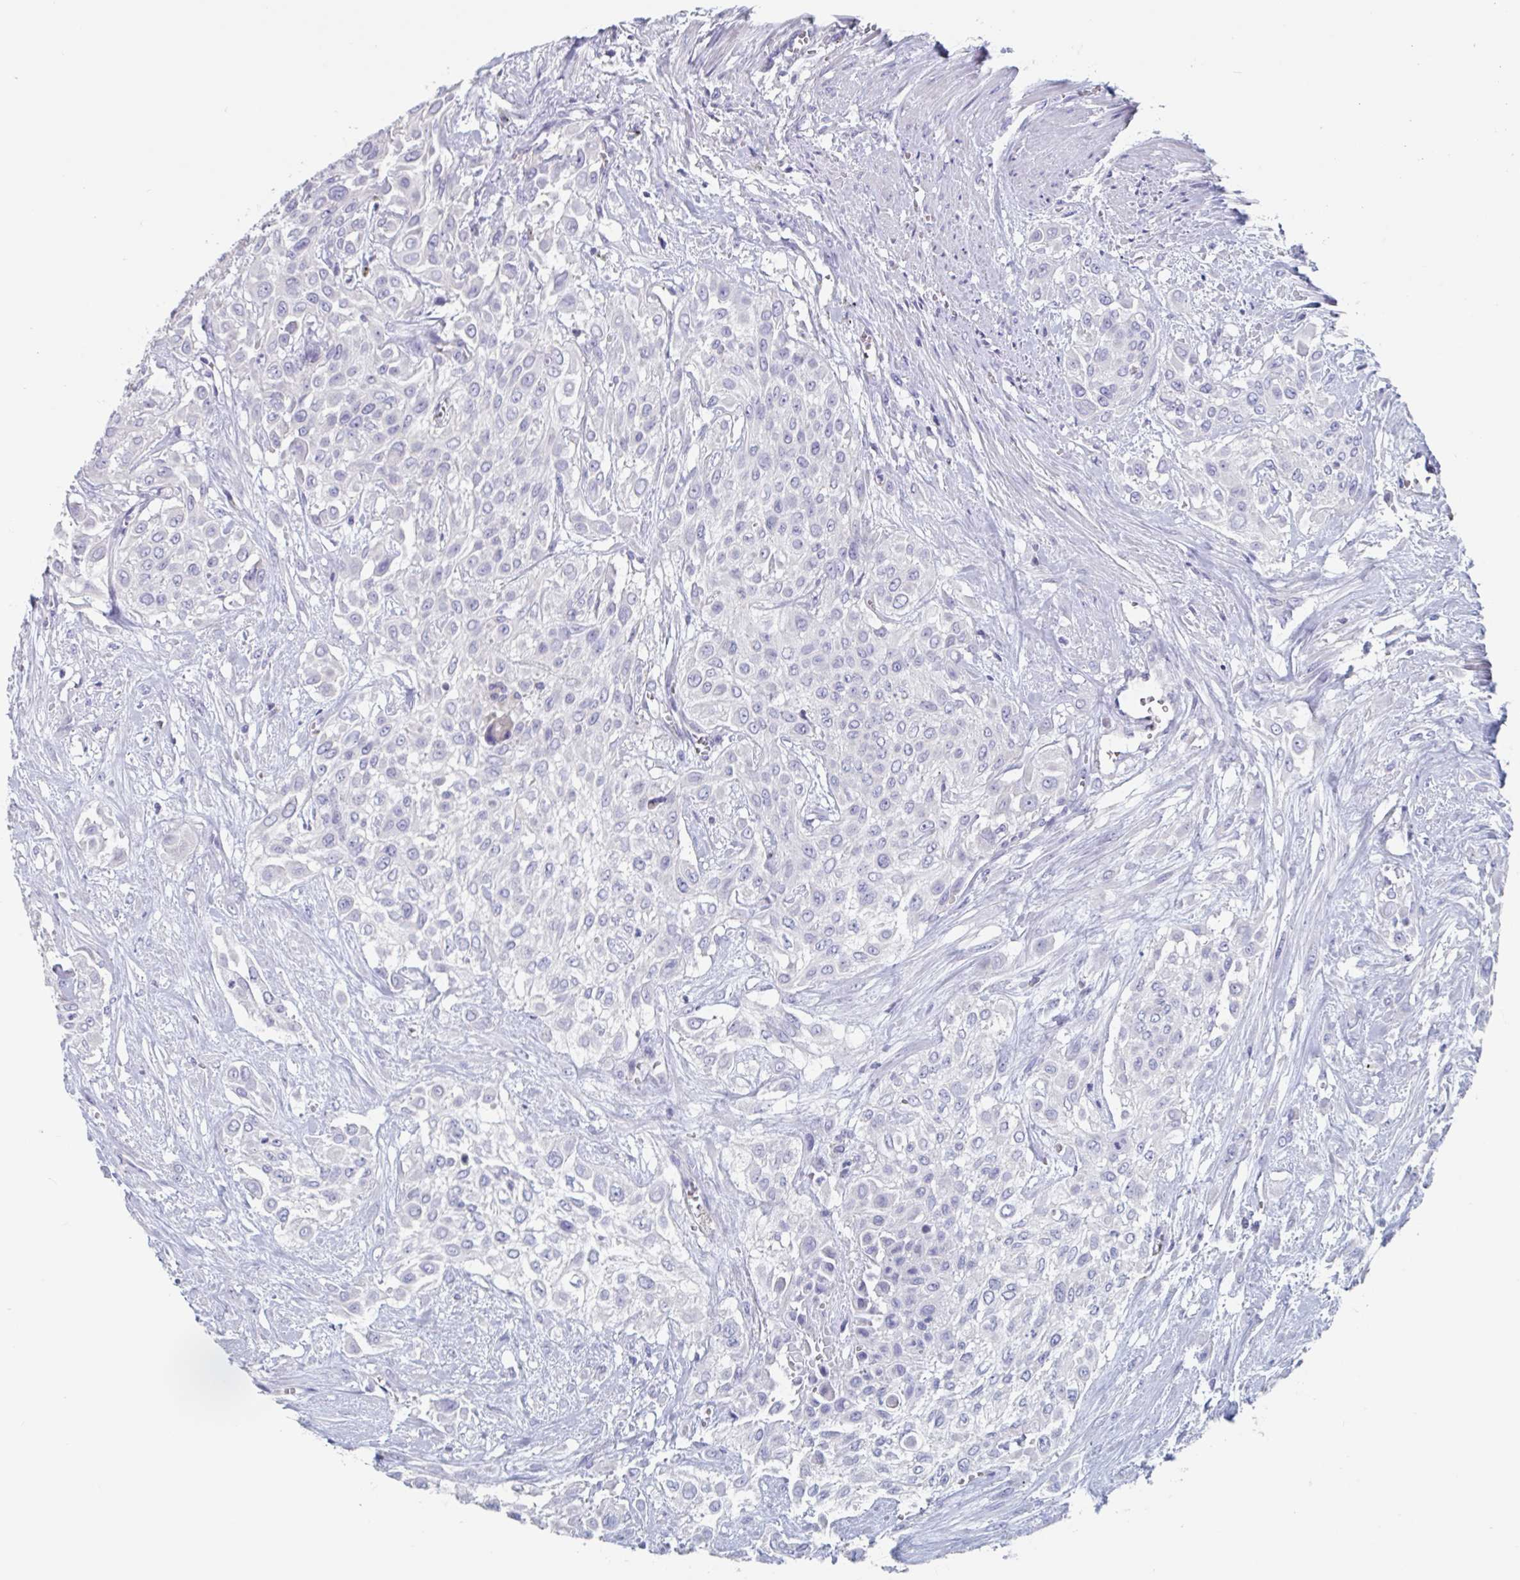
{"staining": {"intensity": "negative", "quantity": "none", "location": "none"}, "tissue": "urothelial cancer", "cell_type": "Tumor cells", "image_type": "cancer", "snomed": [{"axis": "morphology", "description": "Urothelial carcinoma, High grade"}, {"axis": "topography", "description": "Urinary bladder"}], "caption": "DAB immunohistochemical staining of human urothelial carcinoma (high-grade) shows no significant positivity in tumor cells.", "gene": "ABHD16A", "patient": {"sex": "male", "age": 57}}